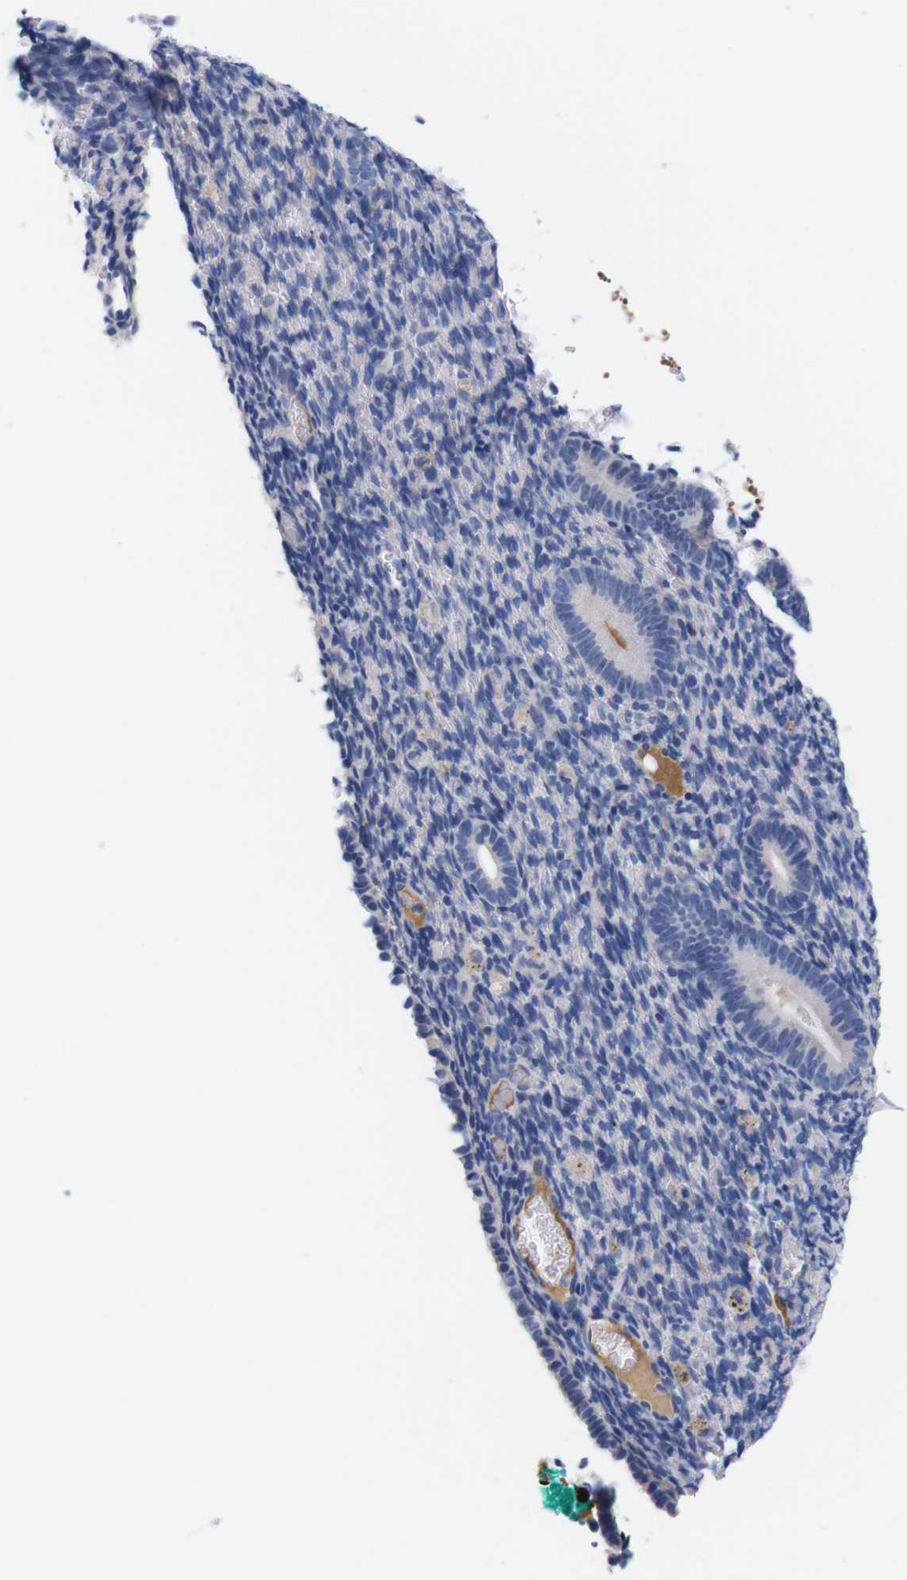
{"staining": {"intensity": "negative", "quantity": "none", "location": "none"}, "tissue": "endometrium", "cell_type": "Cells in endometrial stroma", "image_type": "normal", "snomed": [{"axis": "morphology", "description": "Normal tissue, NOS"}, {"axis": "topography", "description": "Endometrium"}], "caption": "Cells in endometrial stroma show no significant expression in normal endometrium.", "gene": "FAM210A", "patient": {"sex": "female", "age": 51}}